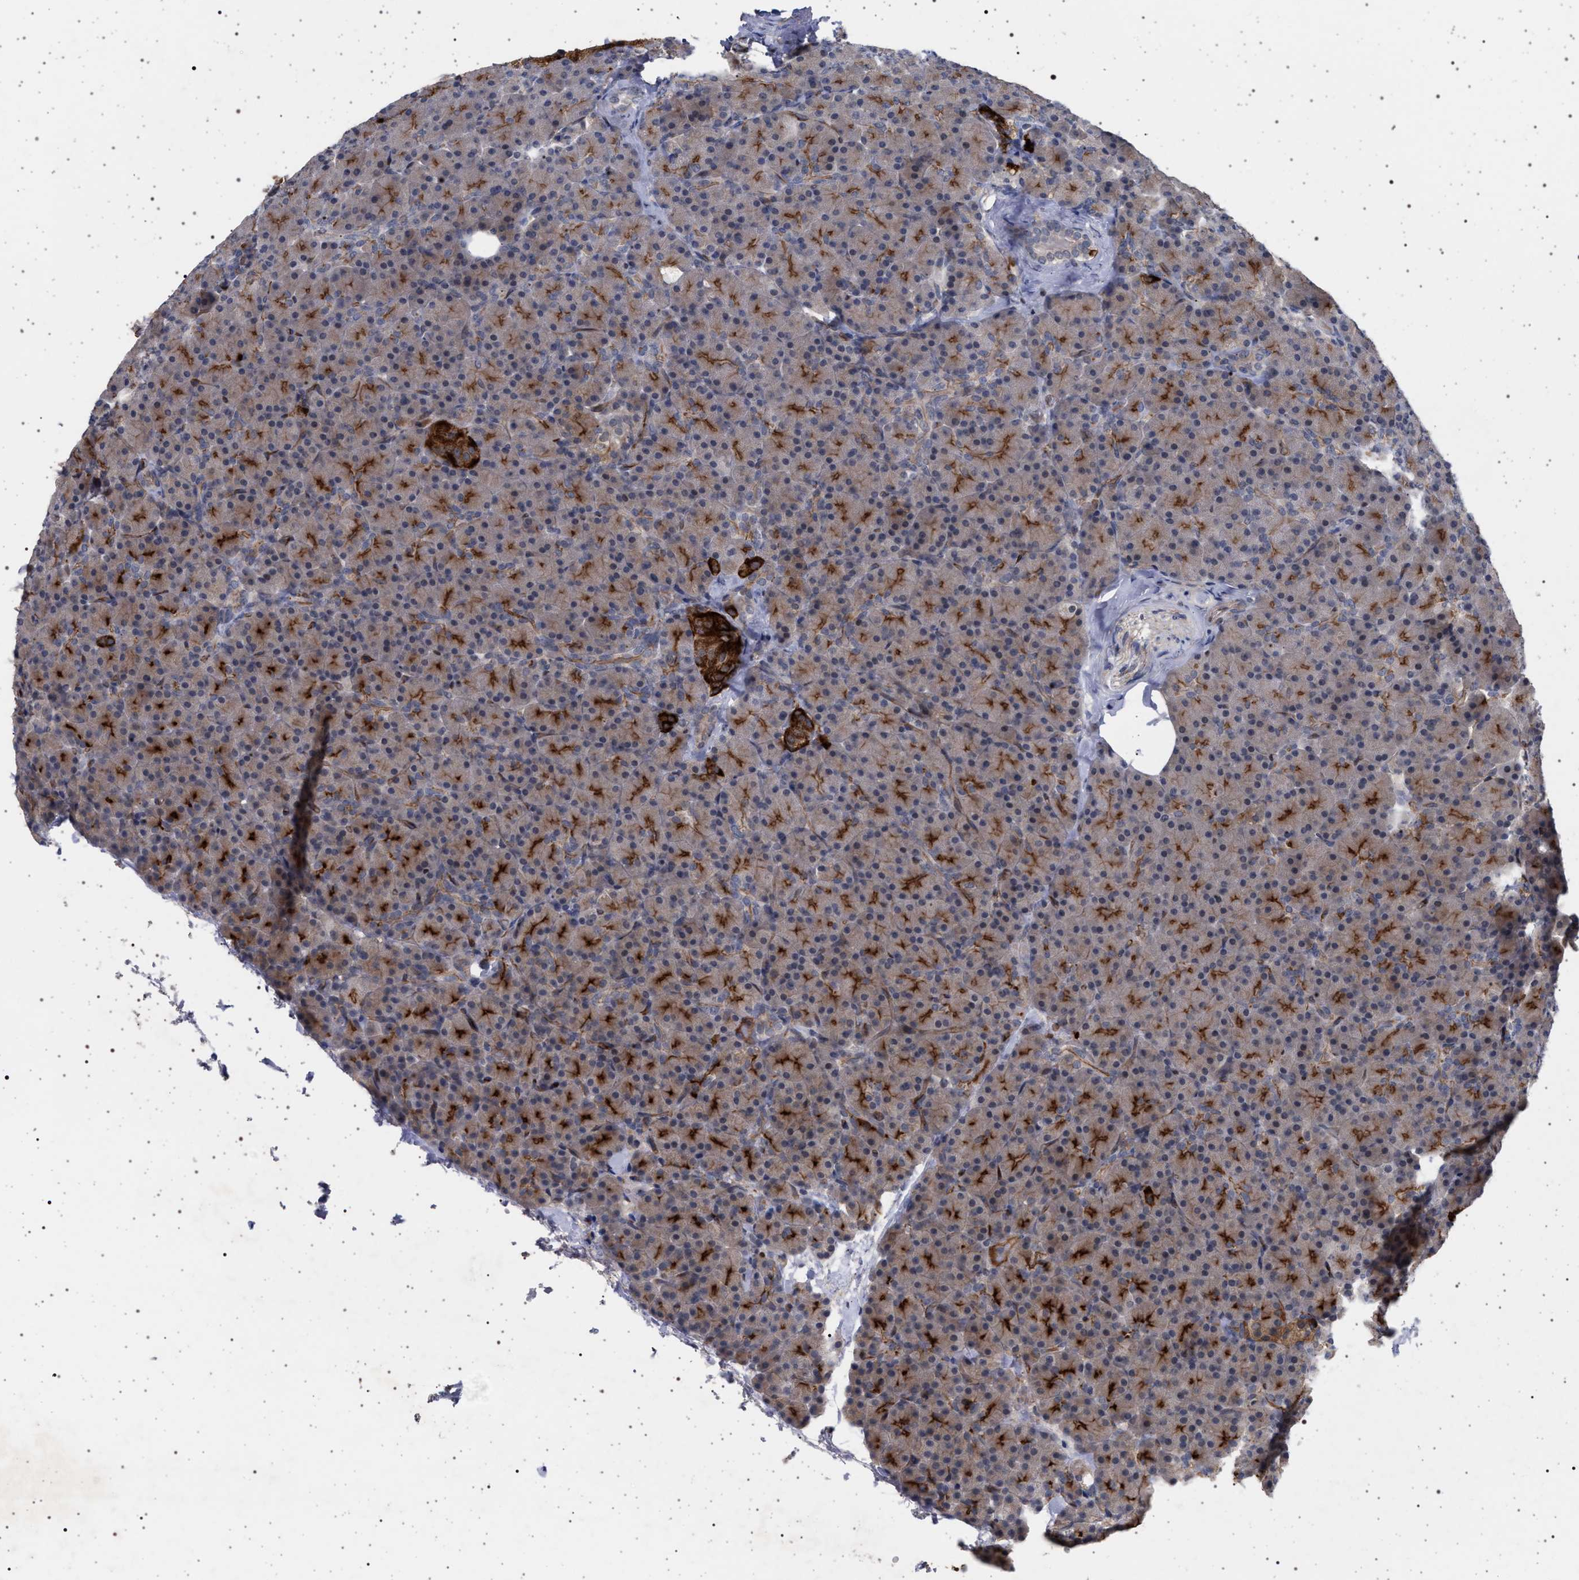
{"staining": {"intensity": "strong", "quantity": "25%-75%", "location": "cytoplasmic/membranous"}, "tissue": "pancreas", "cell_type": "Exocrine glandular cells", "image_type": "normal", "snomed": [{"axis": "morphology", "description": "Normal tissue, NOS"}, {"axis": "topography", "description": "Pancreas"}], "caption": "Protein expression analysis of normal human pancreas reveals strong cytoplasmic/membranous staining in approximately 25%-75% of exocrine glandular cells.", "gene": "RBM48", "patient": {"sex": "female", "age": 43}}